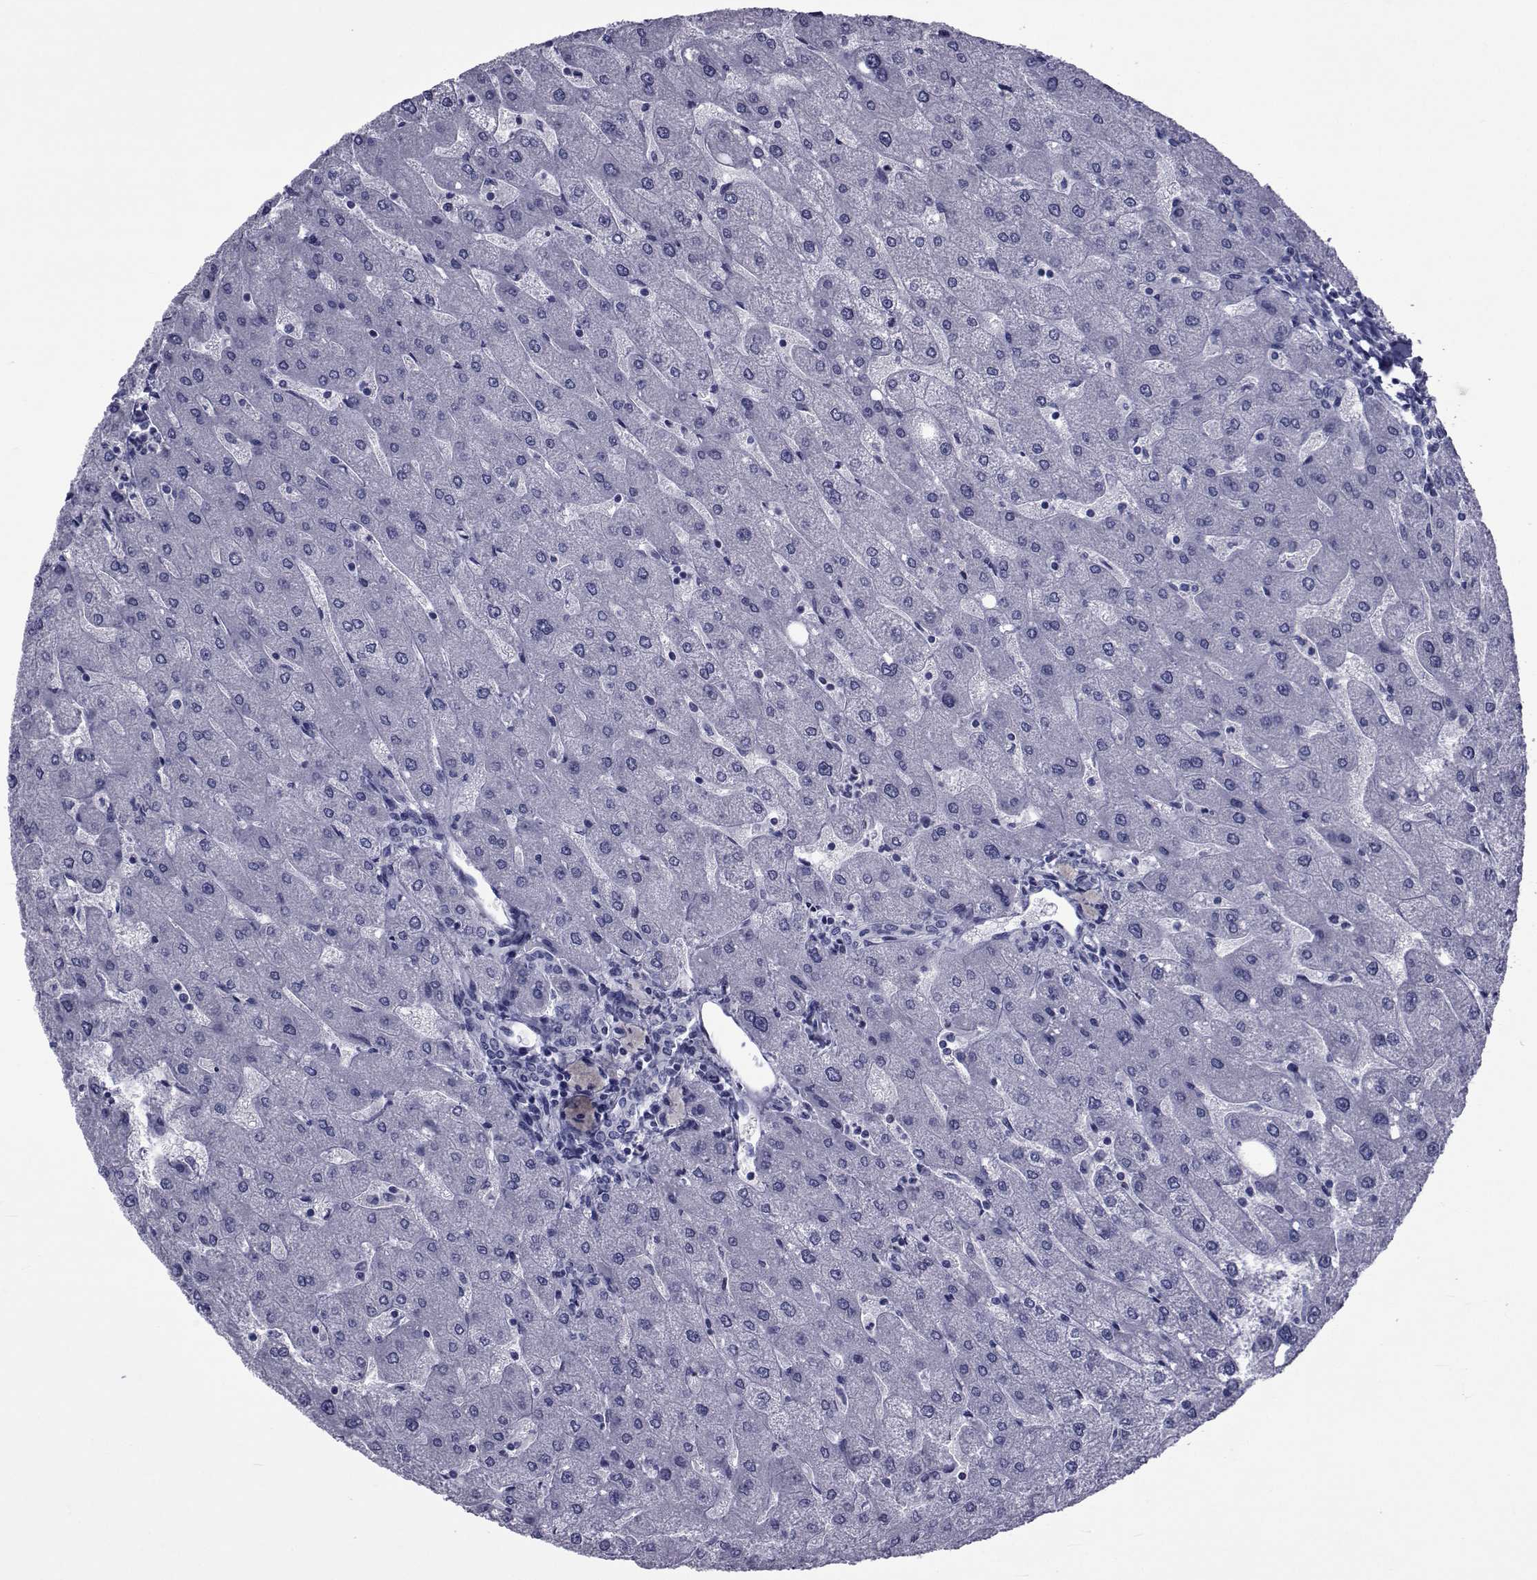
{"staining": {"intensity": "negative", "quantity": "none", "location": "none"}, "tissue": "liver", "cell_type": "Cholangiocytes", "image_type": "normal", "snomed": [{"axis": "morphology", "description": "Normal tissue, NOS"}, {"axis": "topography", "description": "Liver"}], "caption": "DAB (3,3'-diaminobenzidine) immunohistochemical staining of unremarkable liver displays no significant staining in cholangiocytes. Brightfield microscopy of IHC stained with DAB (3,3'-diaminobenzidine) (brown) and hematoxylin (blue), captured at high magnification.", "gene": "GKAP1", "patient": {"sex": "male", "age": 67}}